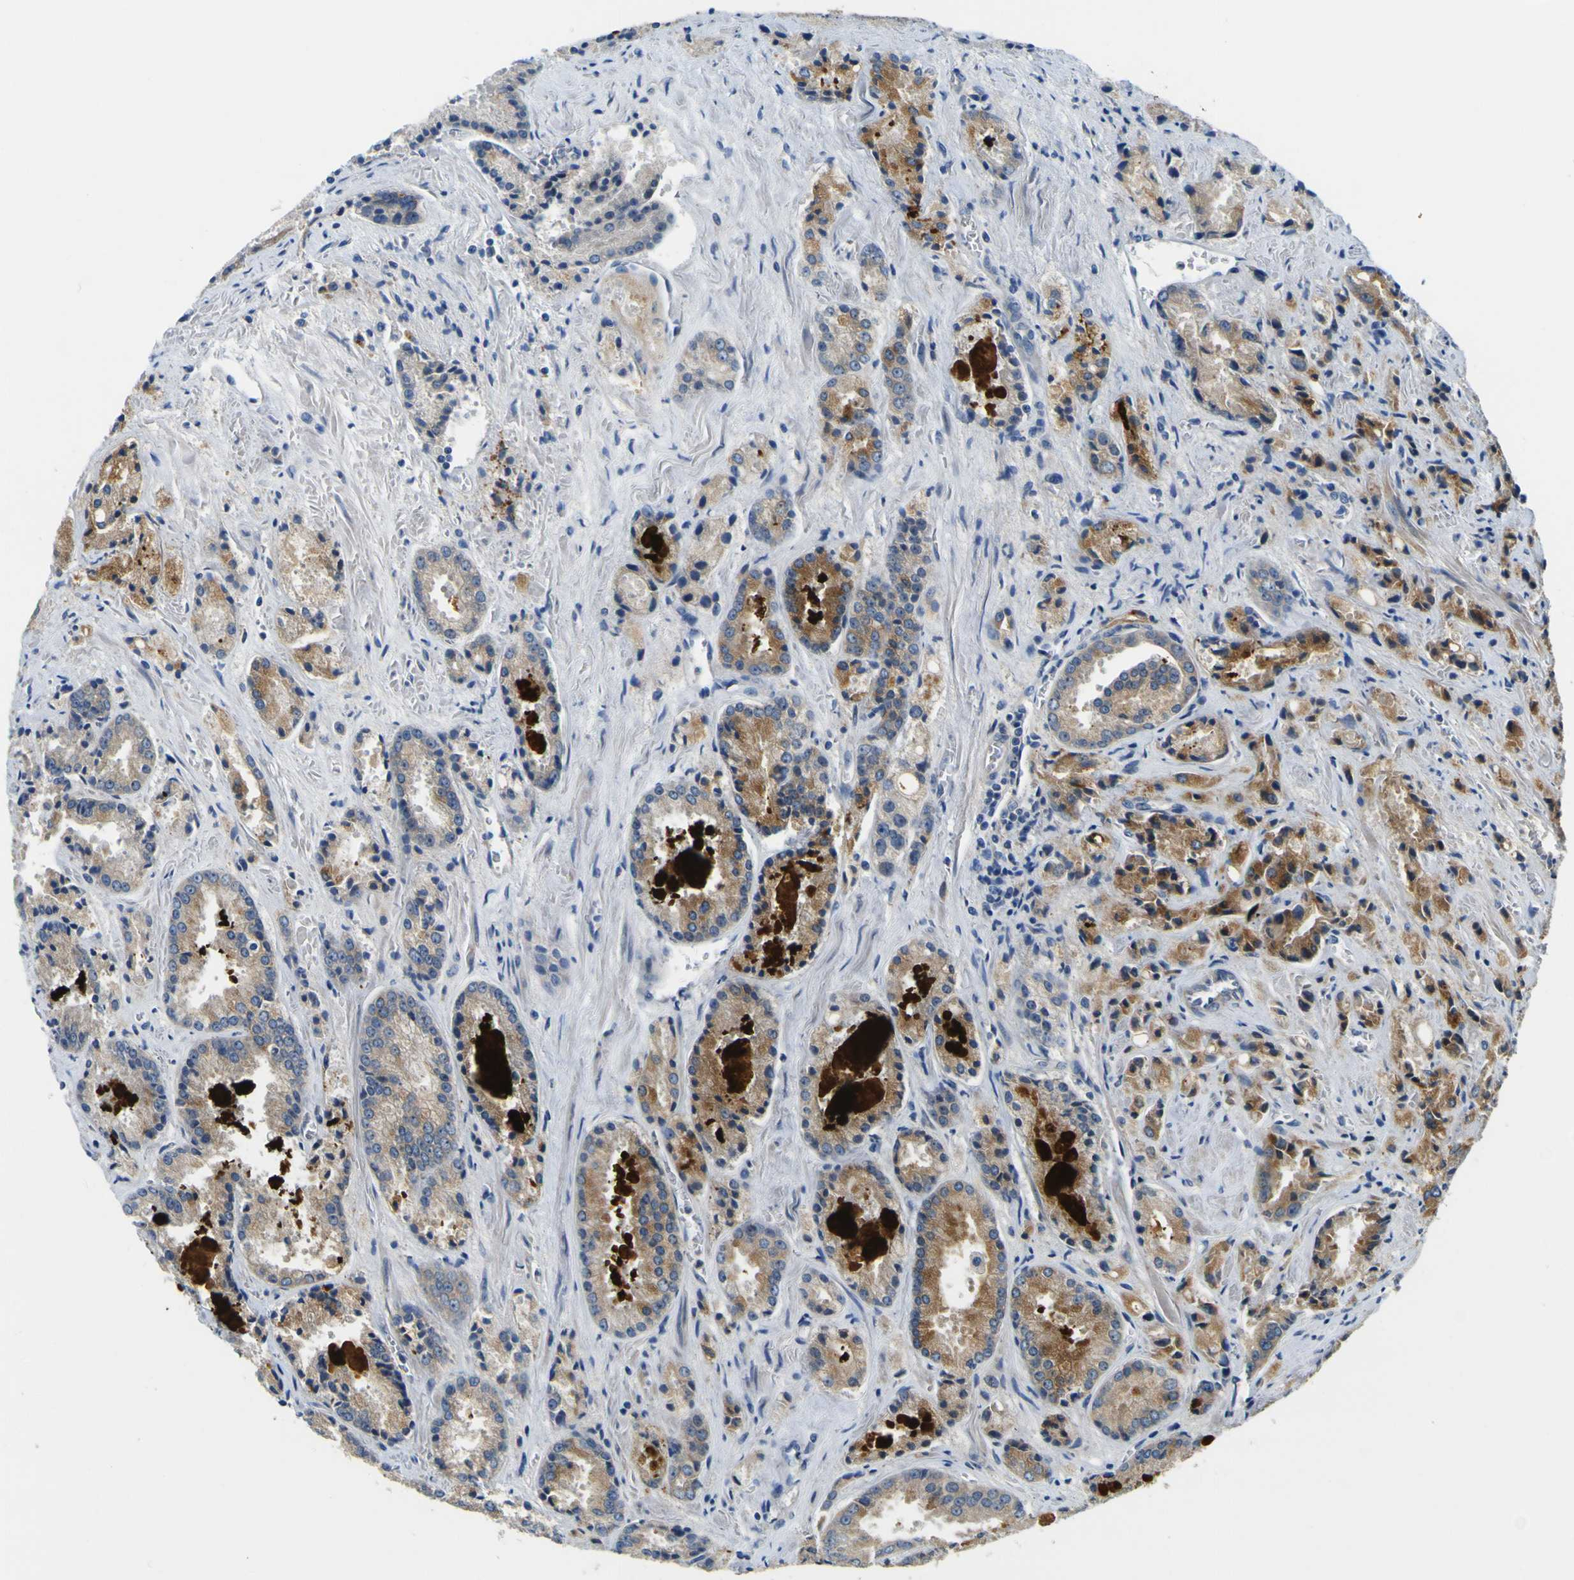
{"staining": {"intensity": "moderate", "quantity": "25%-75%", "location": "cytoplasmic/membranous"}, "tissue": "prostate cancer", "cell_type": "Tumor cells", "image_type": "cancer", "snomed": [{"axis": "morphology", "description": "Adenocarcinoma, Low grade"}, {"axis": "topography", "description": "Prostate"}], "caption": "Immunohistochemistry (IHC) staining of prostate cancer (adenocarcinoma (low-grade)), which shows medium levels of moderate cytoplasmic/membranous expression in approximately 25%-75% of tumor cells indicating moderate cytoplasmic/membranous protein staining. The staining was performed using DAB (3,3'-diaminobenzidine) (brown) for protein detection and nuclei were counterstained in hematoxylin (blue).", "gene": "CLSTN1", "patient": {"sex": "male", "age": 64}}